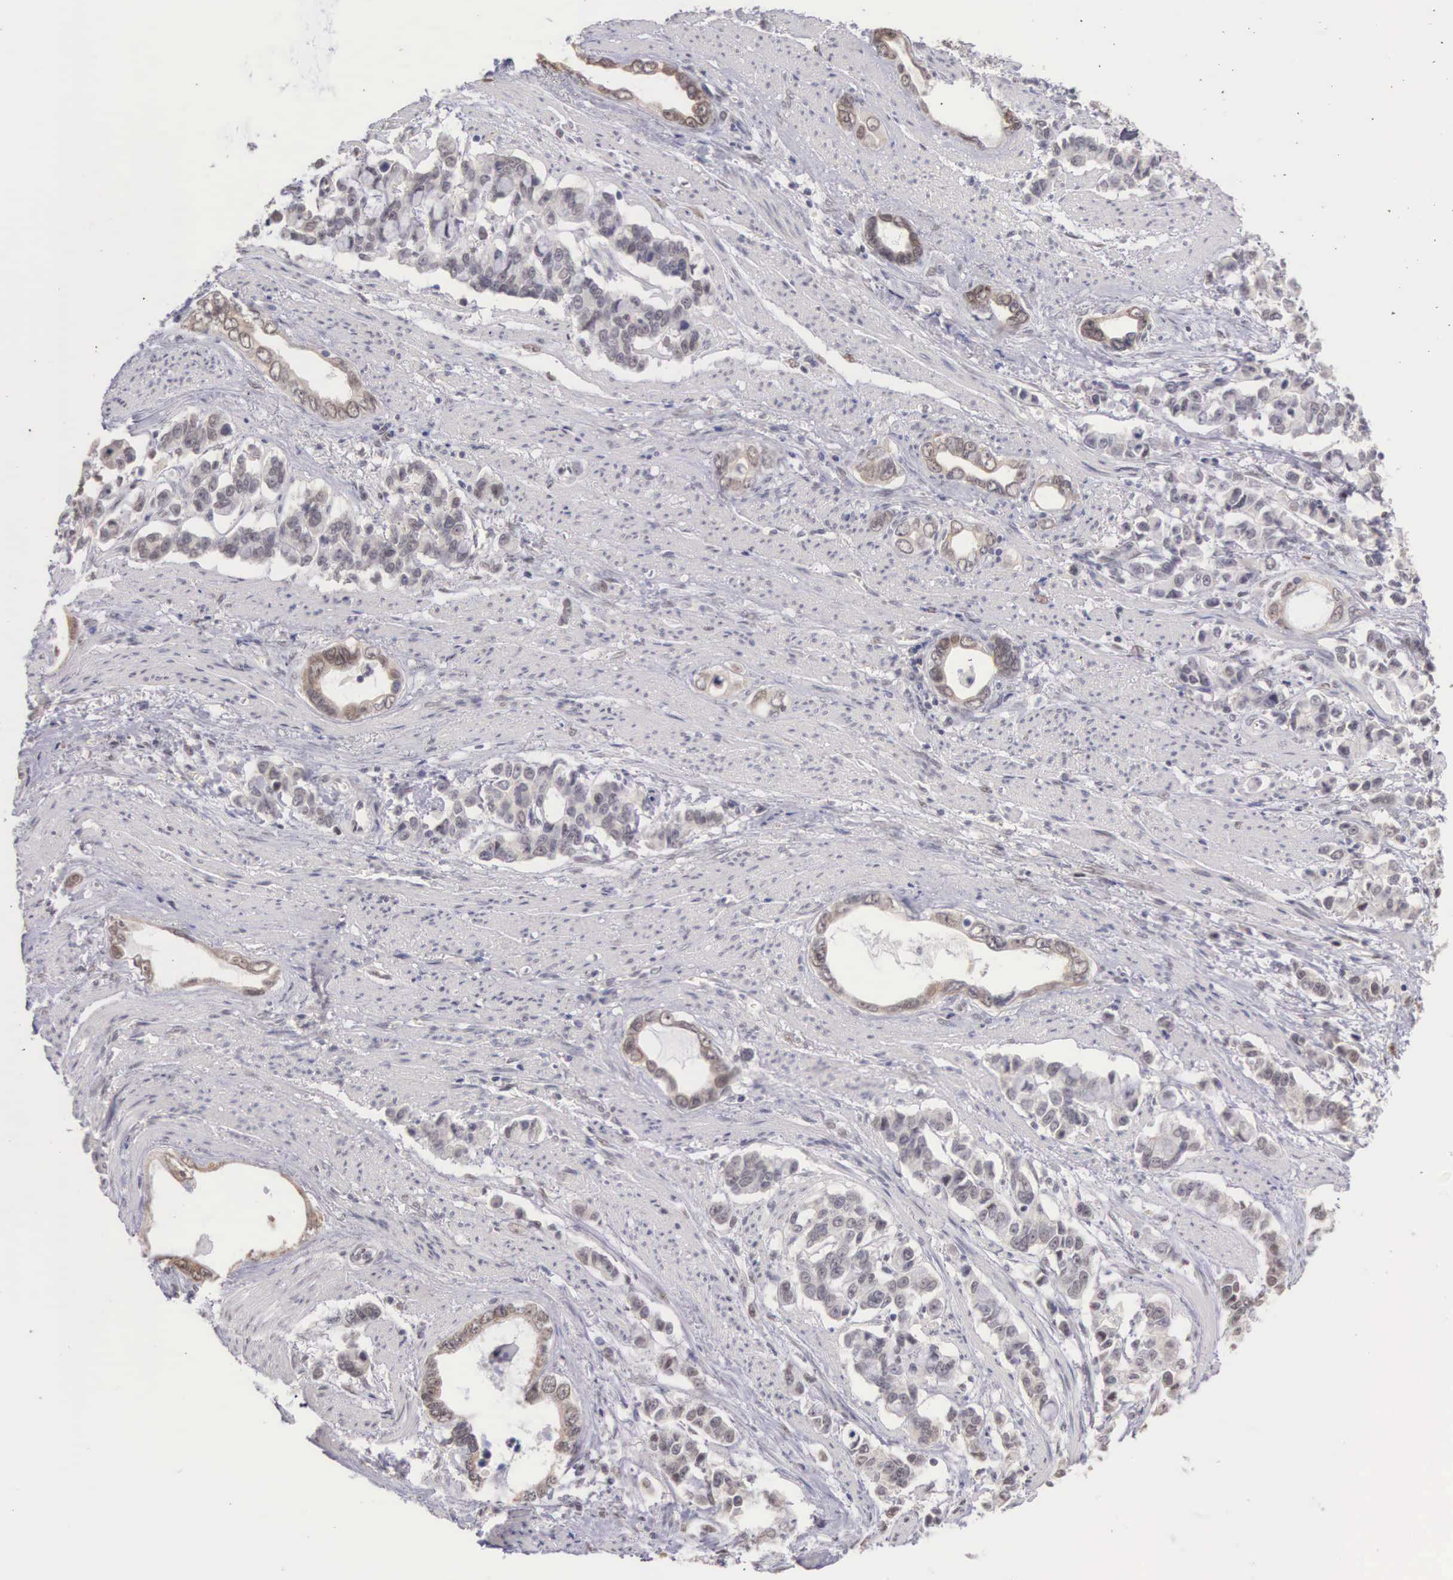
{"staining": {"intensity": "weak", "quantity": "<25%", "location": "cytoplasmic/membranous,nuclear"}, "tissue": "stomach cancer", "cell_type": "Tumor cells", "image_type": "cancer", "snomed": [{"axis": "morphology", "description": "Adenocarcinoma, NOS"}, {"axis": "topography", "description": "Stomach"}], "caption": "Tumor cells show no significant protein staining in stomach cancer.", "gene": "HMGXB4", "patient": {"sex": "male", "age": 78}}